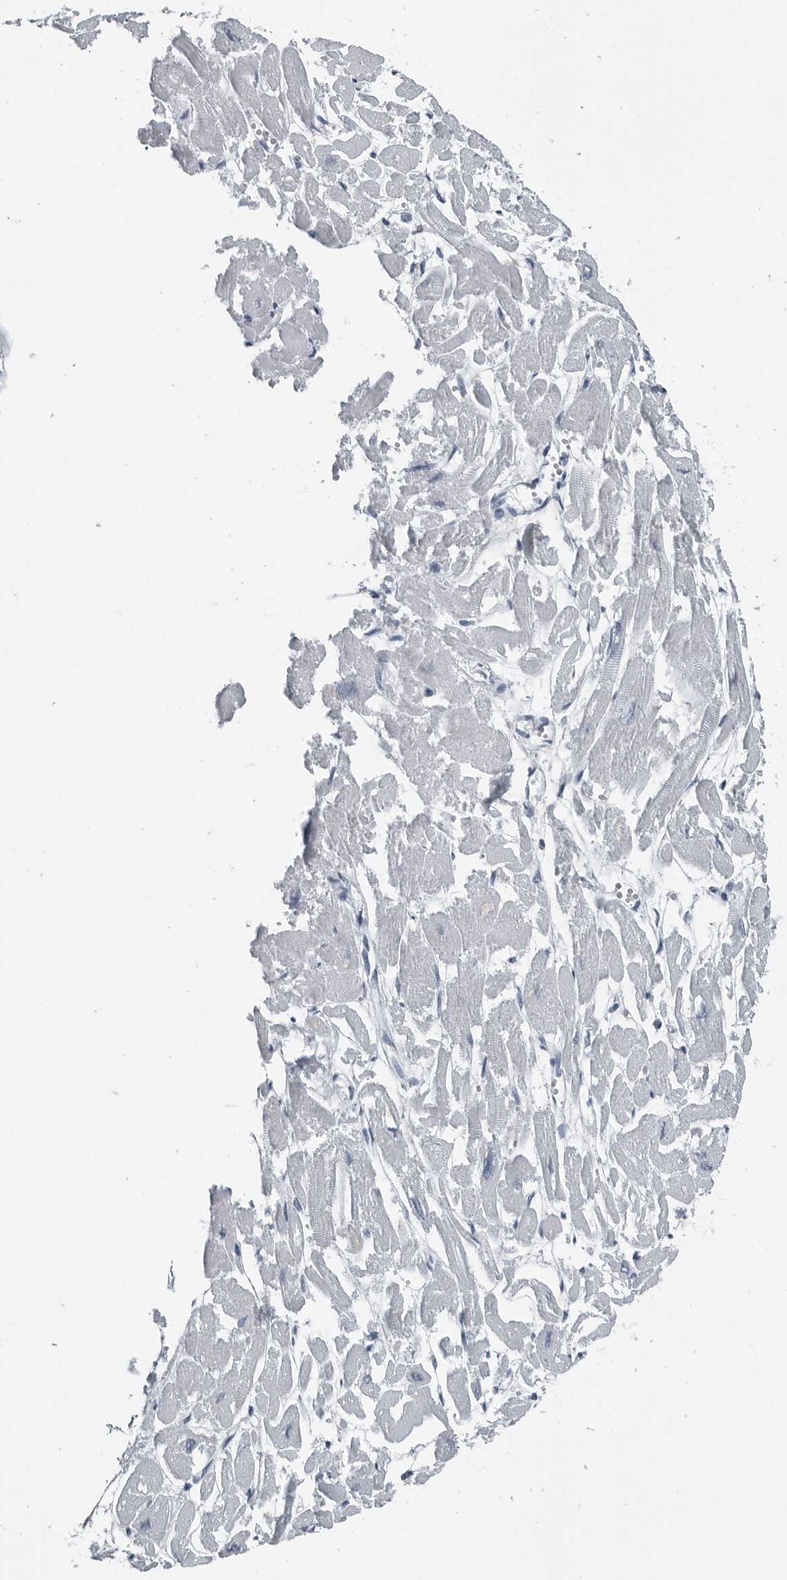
{"staining": {"intensity": "negative", "quantity": "none", "location": "none"}, "tissue": "heart muscle", "cell_type": "Cardiomyocytes", "image_type": "normal", "snomed": [{"axis": "morphology", "description": "Normal tissue, NOS"}, {"axis": "topography", "description": "Heart"}], "caption": "Immunohistochemistry (IHC) image of benign heart muscle stained for a protein (brown), which demonstrates no positivity in cardiomyocytes.", "gene": "SPINK1", "patient": {"sex": "male", "age": 54}}